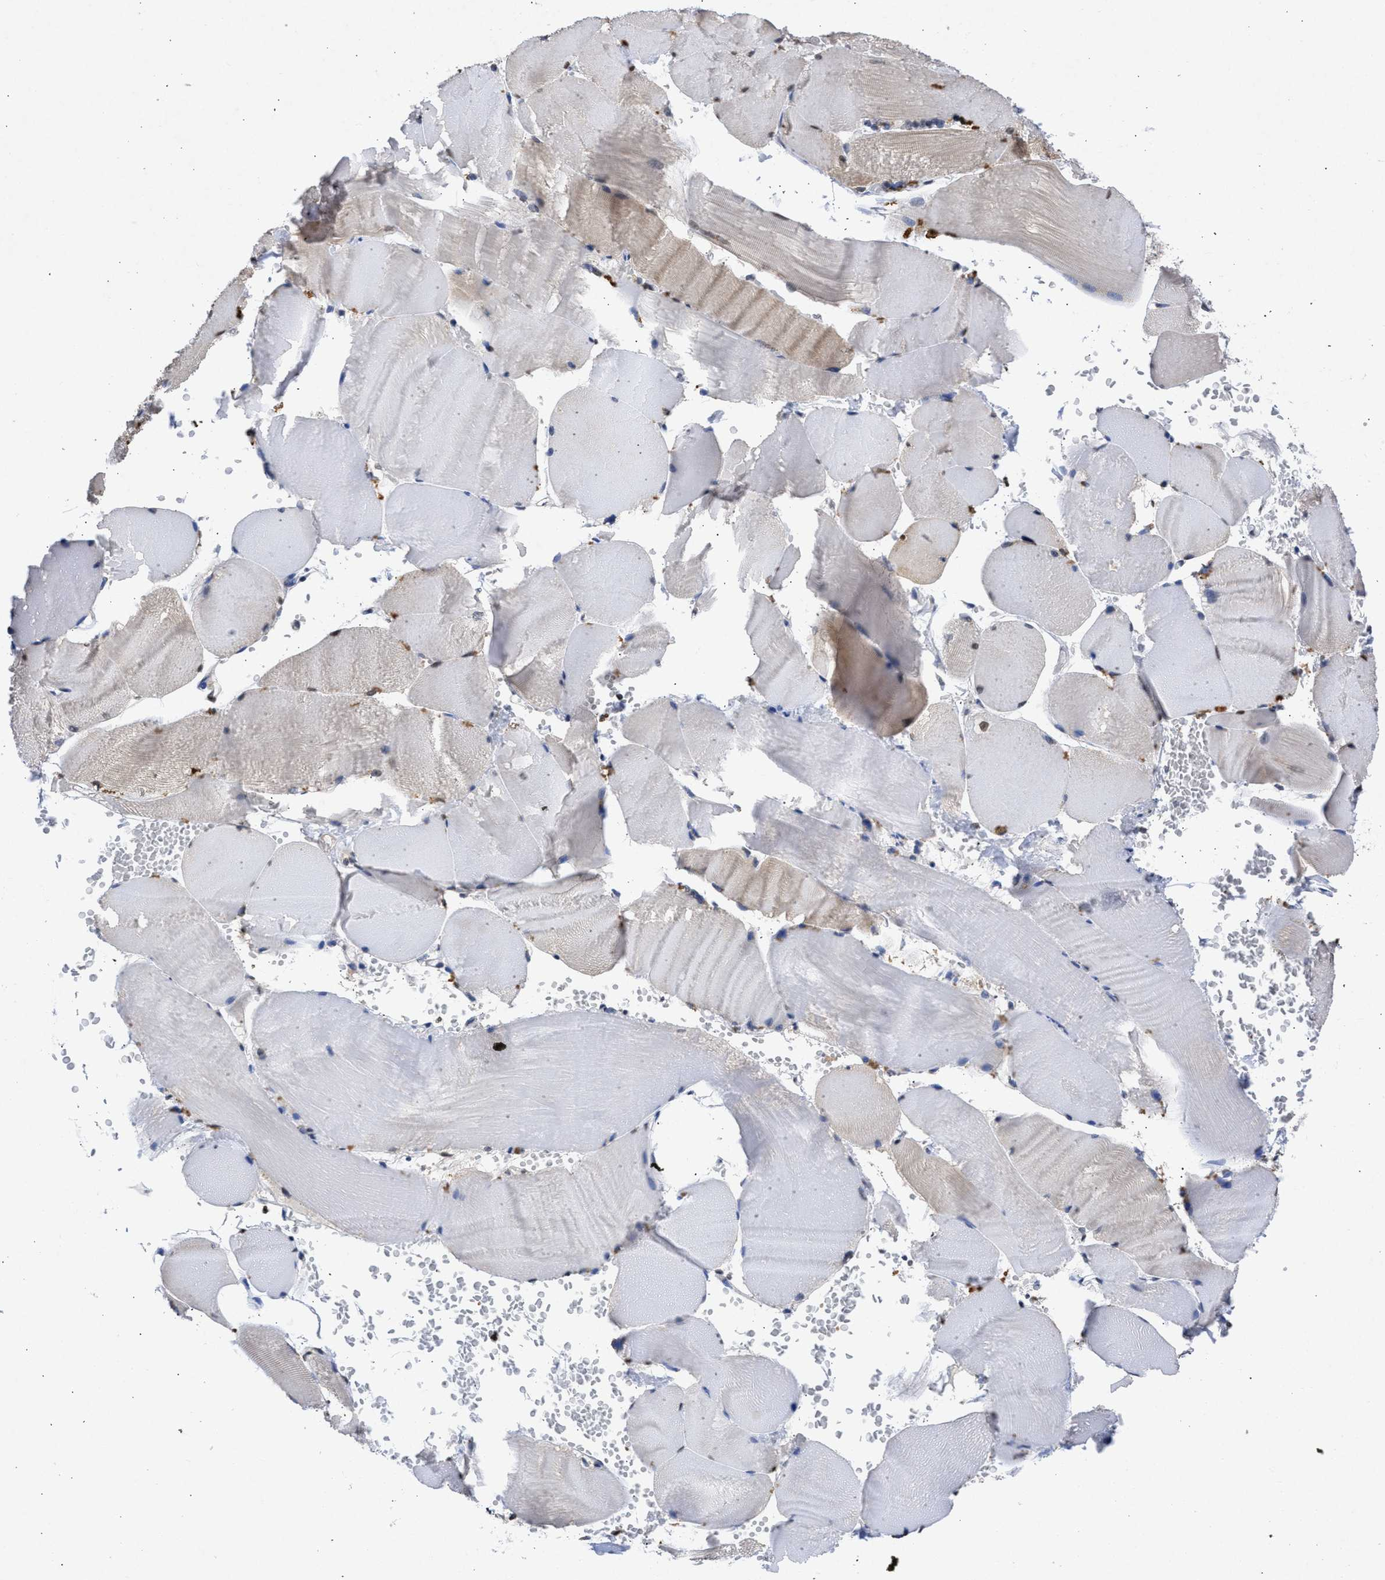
{"staining": {"intensity": "weak", "quantity": "25%-75%", "location": "cytoplasmic/membranous"}, "tissue": "skeletal muscle", "cell_type": "Myocytes", "image_type": "normal", "snomed": [{"axis": "morphology", "description": "Normal tissue, NOS"}, {"axis": "topography", "description": "Skin"}, {"axis": "topography", "description": "Skeletal muscle"}], "caption": "The photomicrograph shows a brown stain indicating the presence of a protein in the cytoplasmic/membranous of myocytes in skeletal muscle. (Stains: DAB (3,3'-diaminobenzidine) in brown, nuclei in blue, Microscopy: brightfield microscopy at high magnification).", "gene": "NUP35", "patient": {"sex": "male", "age": 83}}